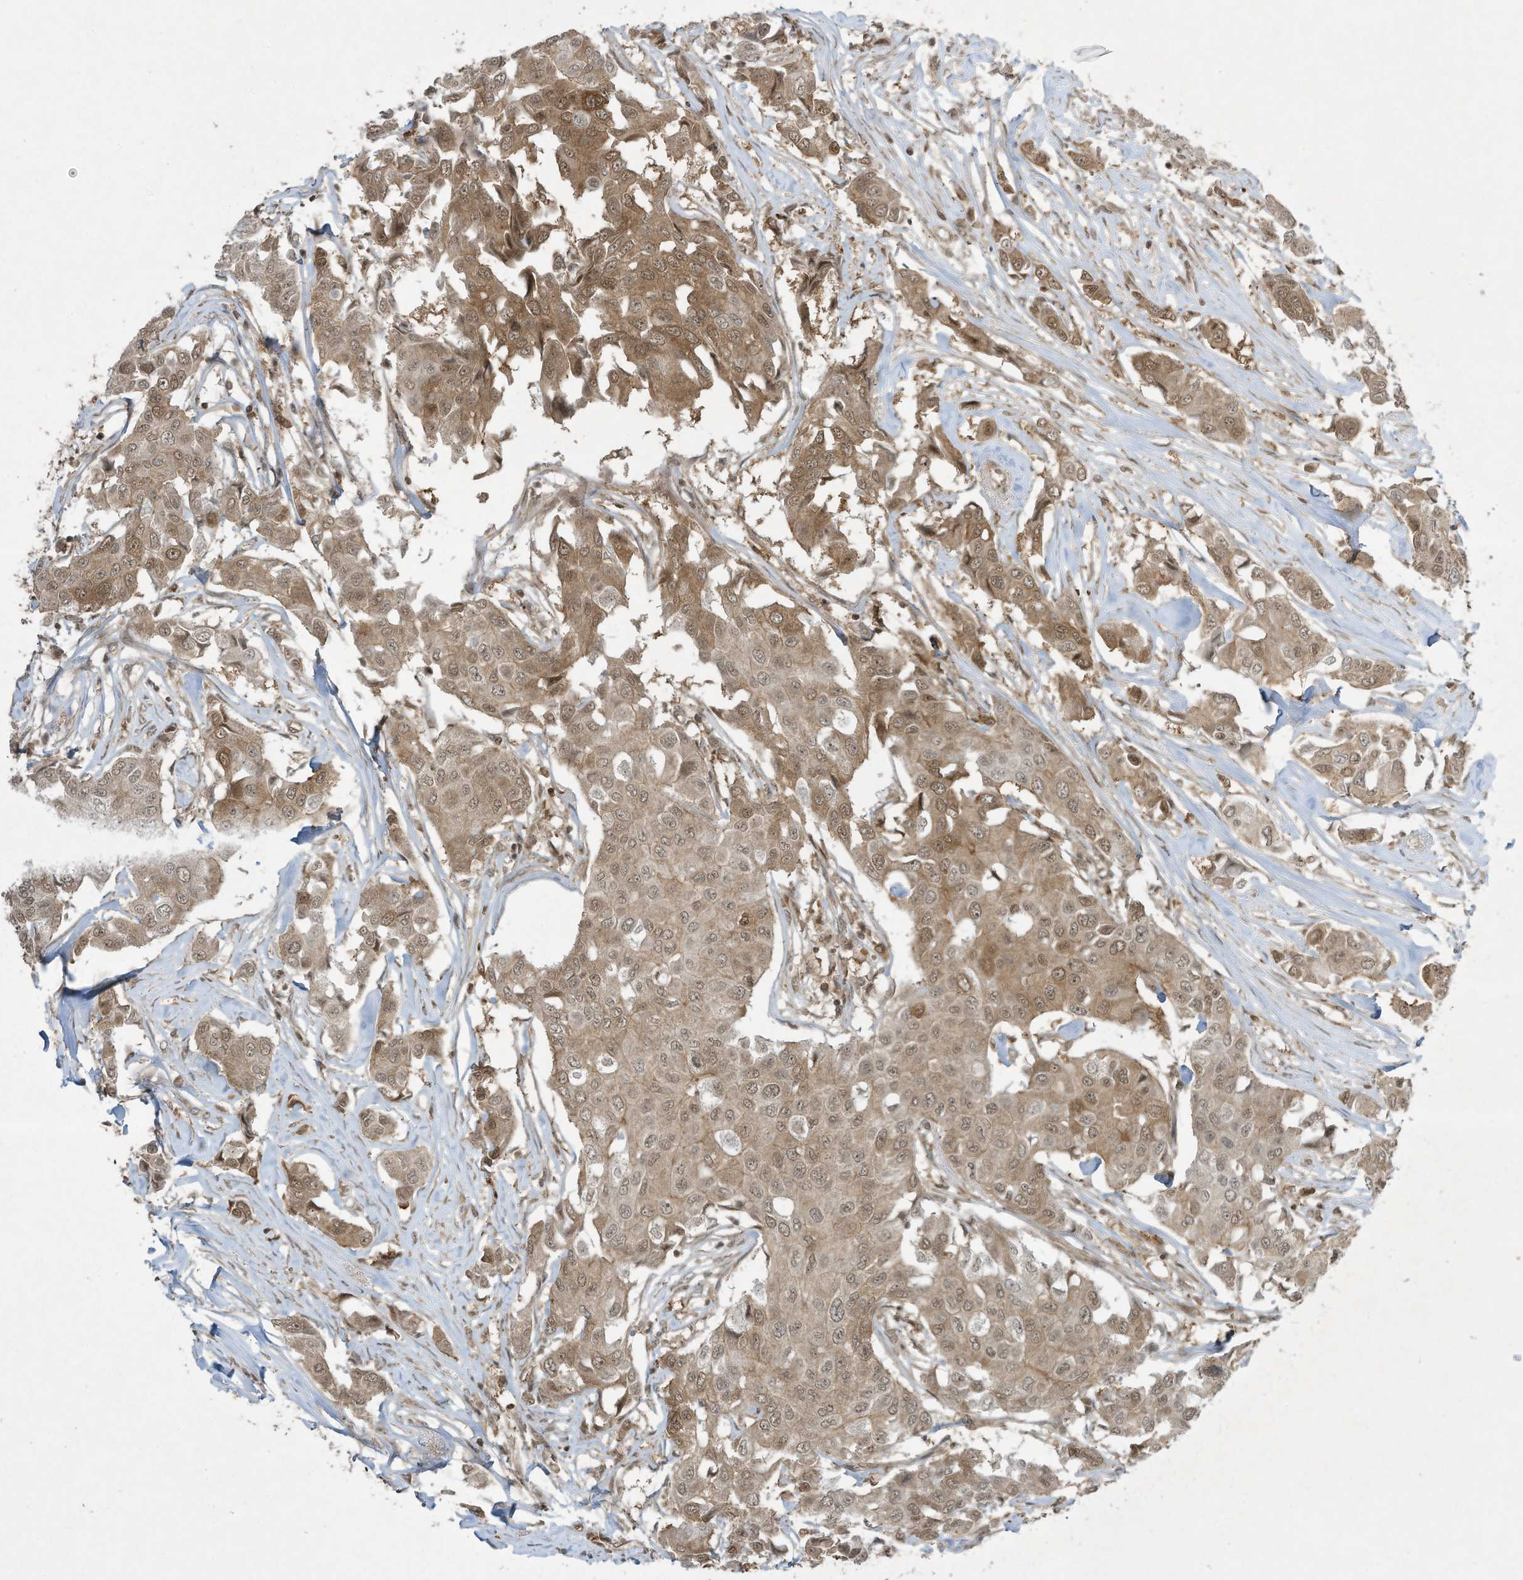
{"staining": {"intensity": "moderate", "quantity": "25%-75%", "location": "cytoplasmic/membranous,nuclear"}, "tissue": "breast cancer", "cell_type": "Tumor cells", "image_type": "cancer", "snomed": [{"axis": "morphology", "description": "Duct carcinoma"}, {"axis": "topography", "description": "Breast"}], "caption": "High-power microscopy captured an IHC micrograph of invasive ductal carcinoma (breast), revealing moderate cytoplasmic/membranous and nuclear staining in approximately 25%-75% of tumor cells.", "gene": "CERT1", "patient": {"sex": "female", "age": 80}}